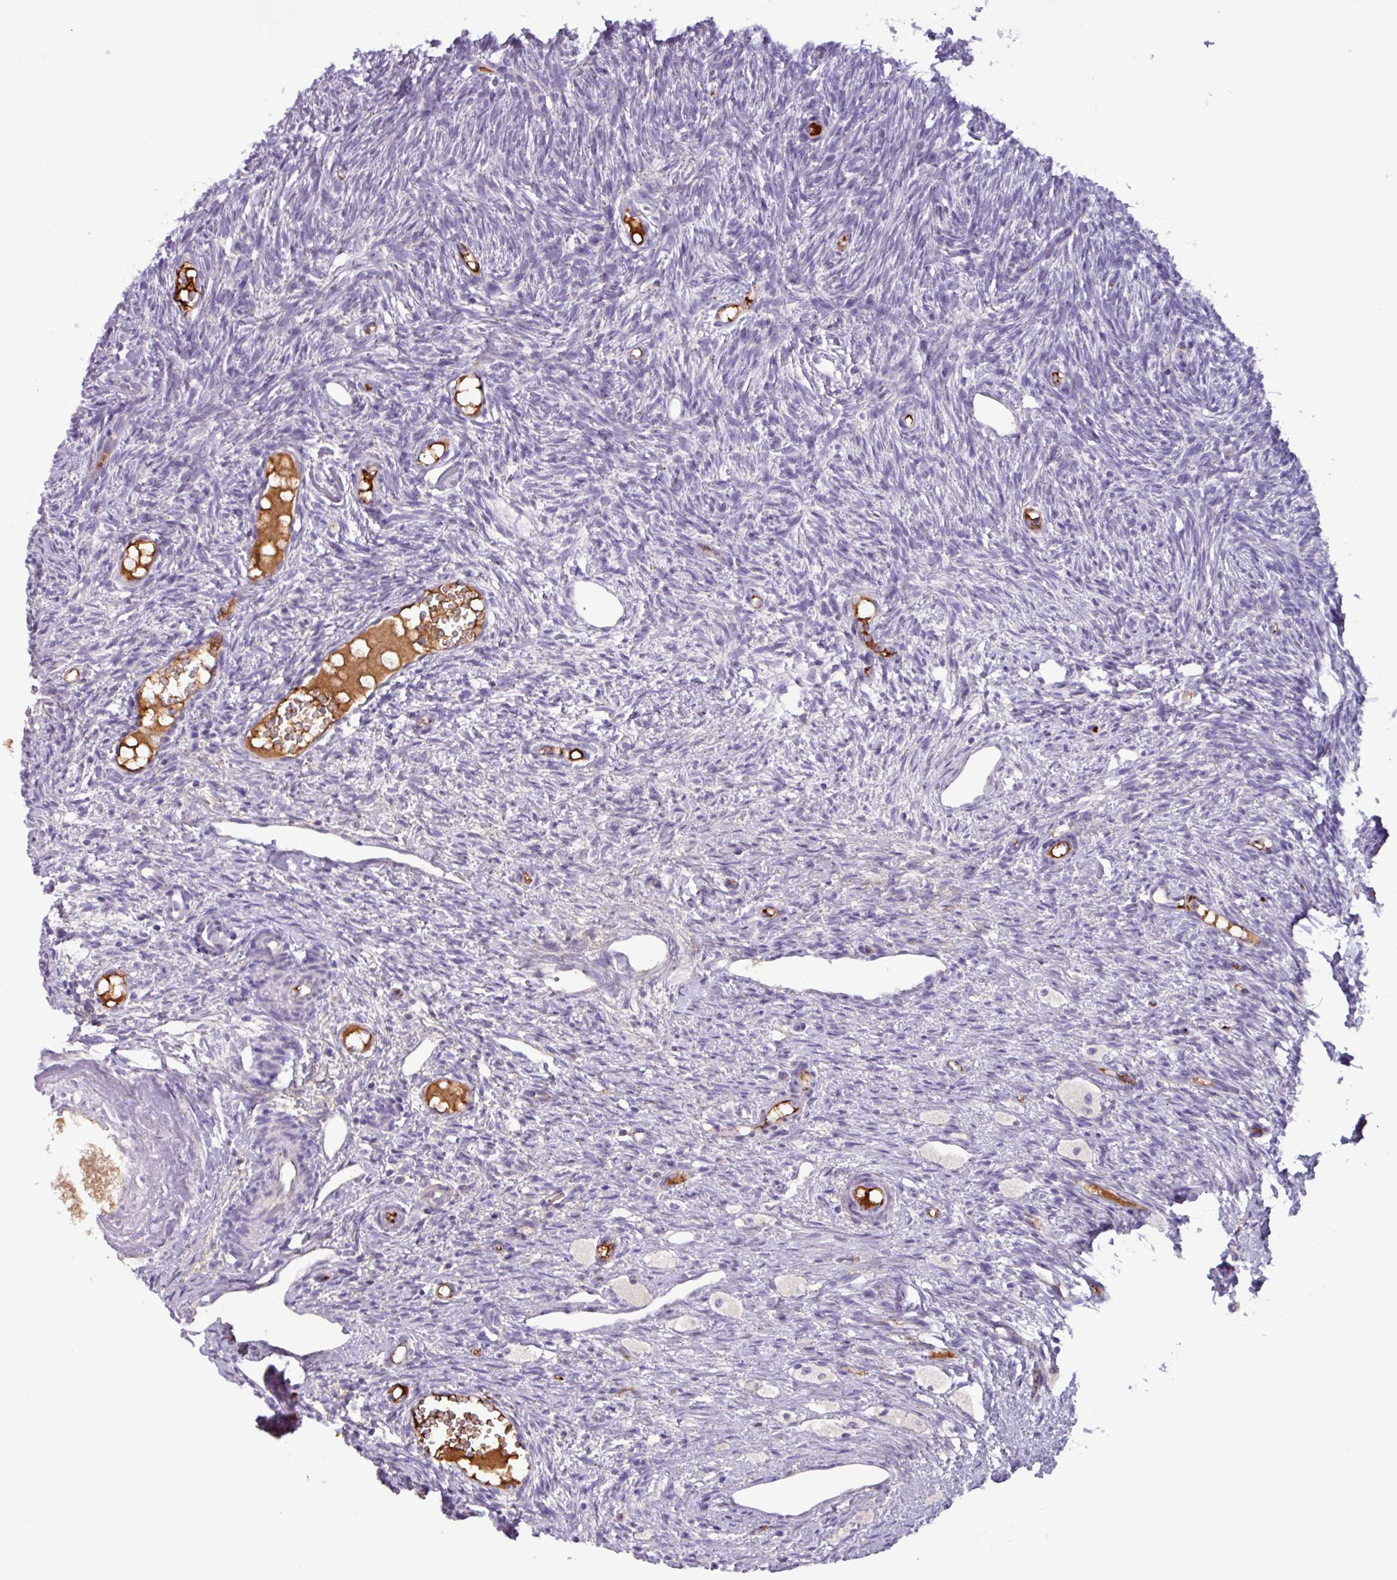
{"staining": {"intensity": "negative", "quantity": "none", "location": "none"}, "tissue": "ovary", "cell_type": "Ovarian stroma cells", "image_type": "normal", "snomed": [{"axis": "morphology", "description": "Normal tissue, NOS"}, {"axis": "topography", "description": "Ovary"}], "caption": "DAB (3,3'-diaminobenzidine) immunohistochemical staining of benign human ovary shows no significant expression in ovarian stroma cells. (DAB (3,3'-diaminobenzidine) immunohistochemistry (IHC) with hematoxylin counter stain).", "gene": "PLIN2", "patient": {"sex": "female", "age": 51}}